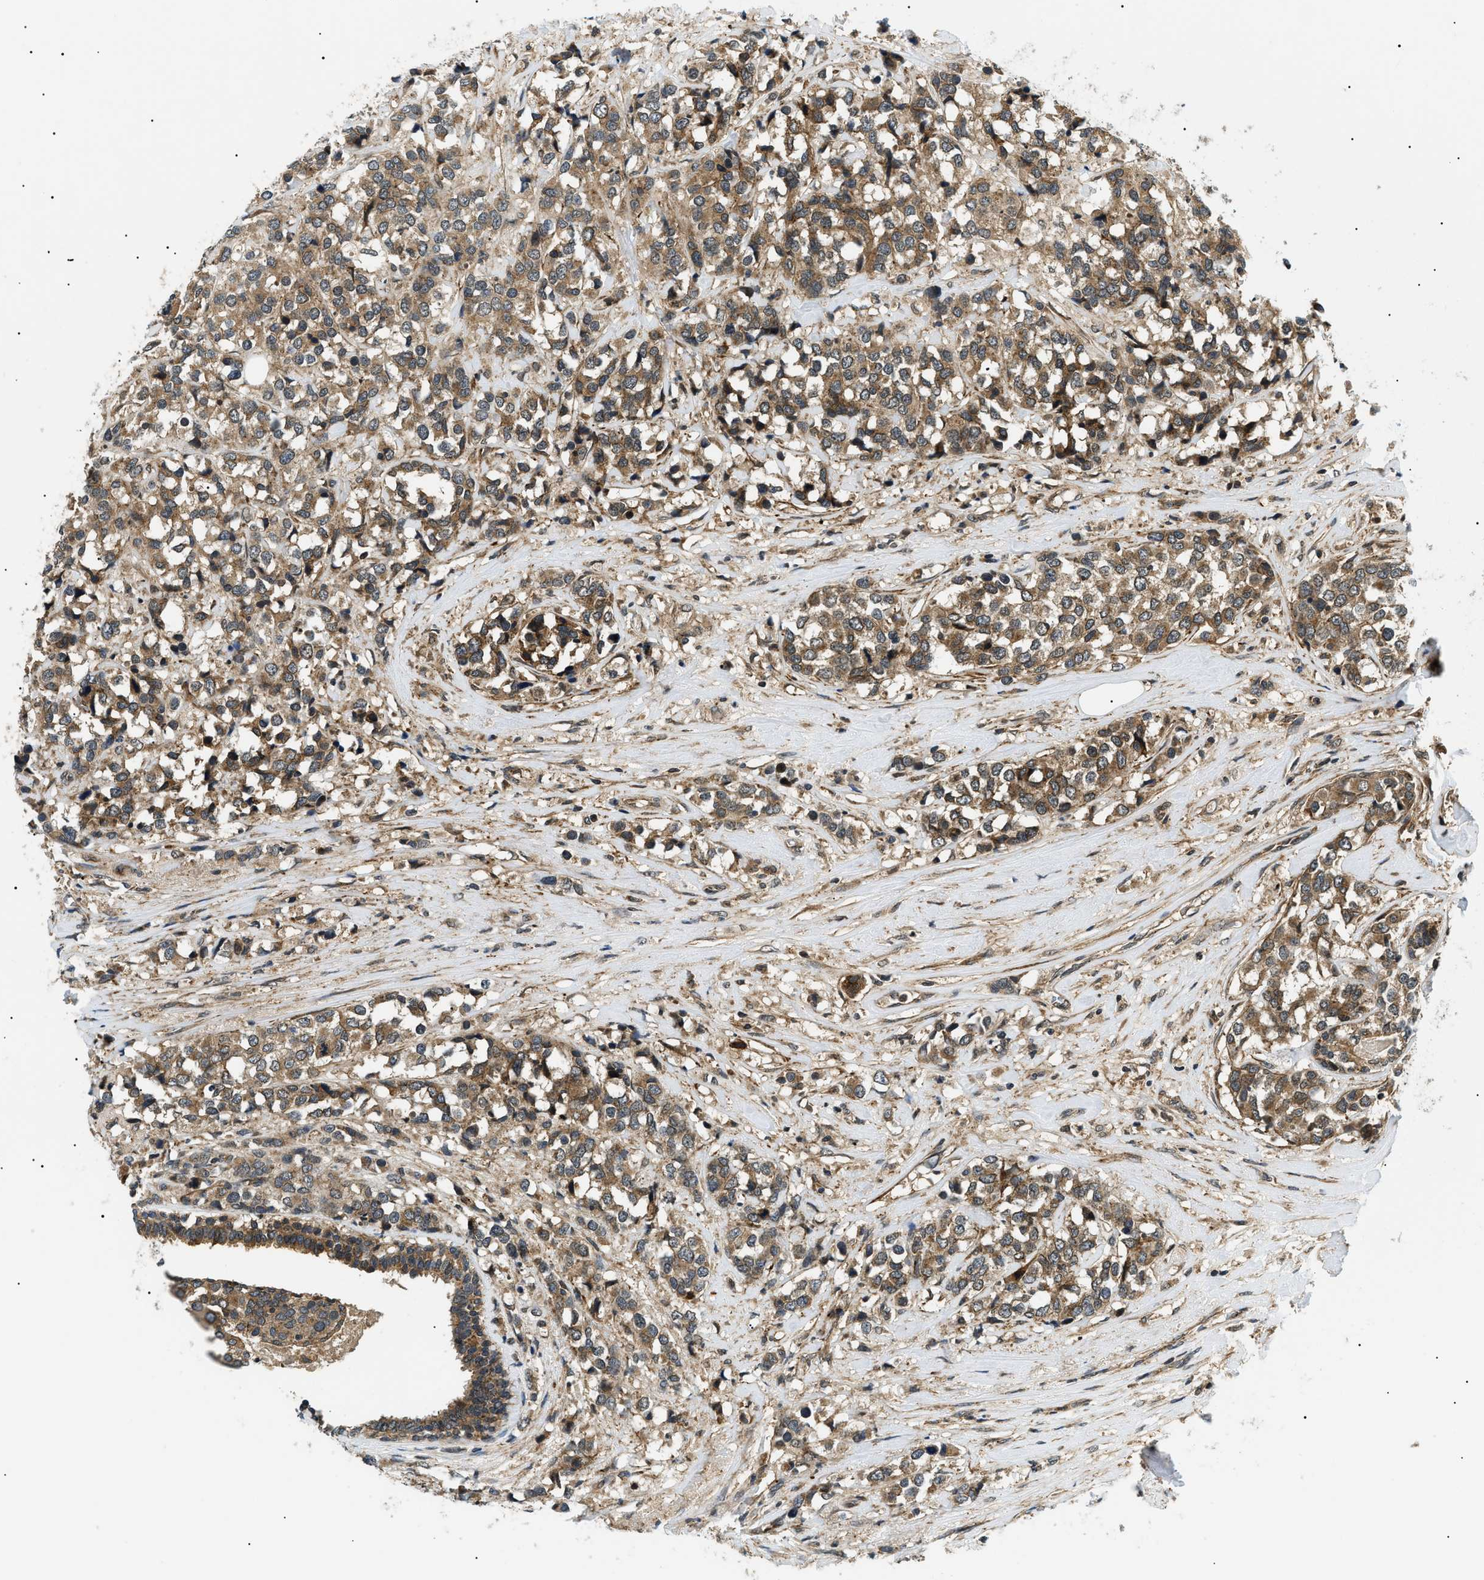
{"staining": {"intensity": "moderate", "quantity": ">75%", "location": "cytoplasmic/membranous"}, "tissue": "breast cancer", "cell_type": "Tumor cells", "image_type": "cancer", "snomed": [{"axis": "morphology", "description": "Lobular carcinoma"}, {"axis": "topography", "description": "Breast"}], "caption": "Immunohistochemistry of human lobular carcinoma (breast) demonstrates medium levels of moderate cytoplasmic/membranous positivity in approximately >75% of tumor cells.", "gene": "ATP6AP1", "patient": {"sex": "female", "age": 59}}